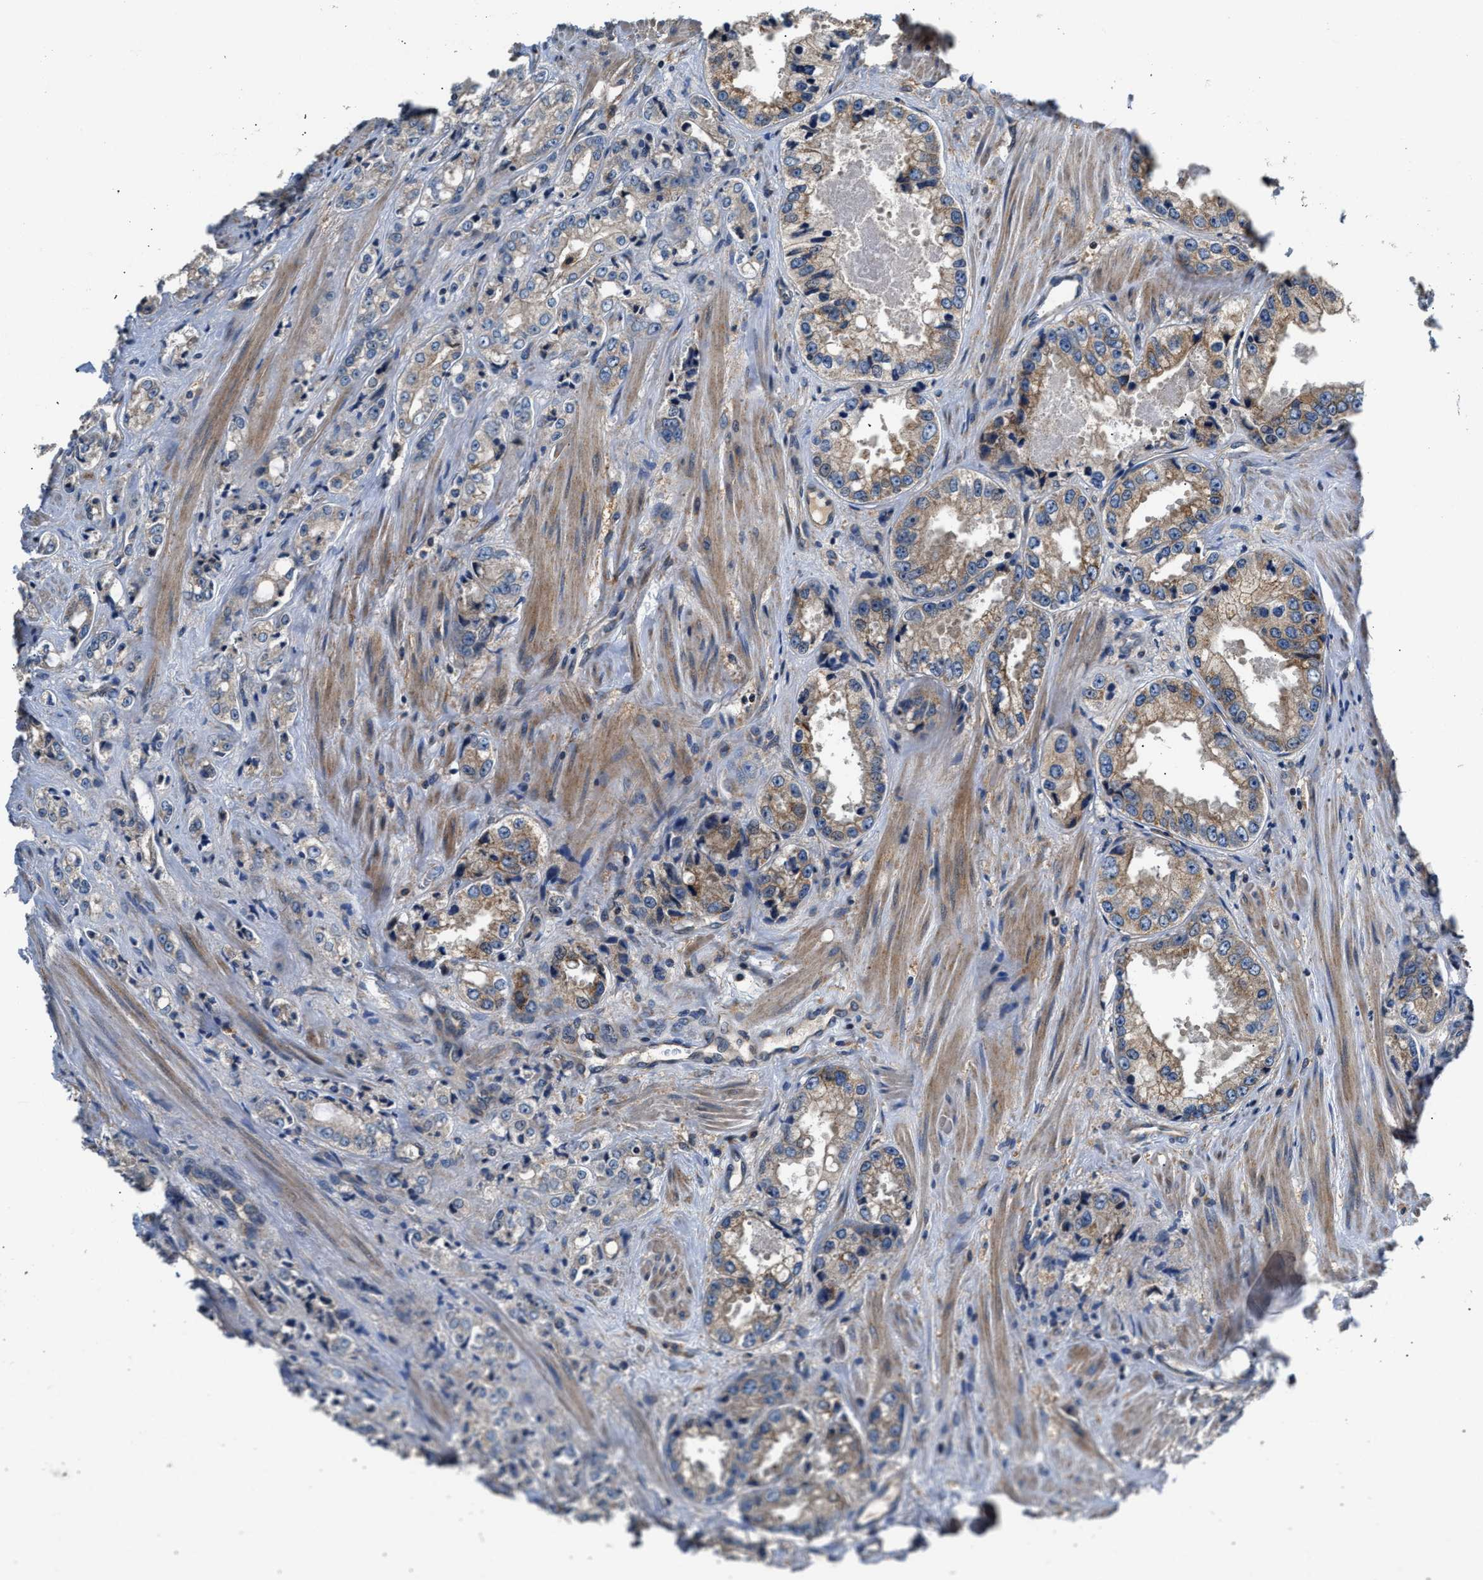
{"staining": {"intensity": "weak", "quantity": "25%-75%", "location": "cytoplasmic/membranous"}, "tissue": "prostate cancer", "cell_type": "Tumor cells", "image_type": "cancer", "snomed": [{"axis": "morphology", "description": "Adenocarcinoma, High grade"}, {"axis": "topography", "description": "Prostate"}], "caption": "IHC histopathology image of neoplastic tissue: prostate cancer (high-grade adenocarcinoma) stained using IHC reveals low levels of weak protein expression localized specifically in the cytoplasmic/membranous of tumor cells, appearing as a cytoplasmic/membranous brown color.", "gene": "TEX2", "patient": {"sex": "male", "age": 61}}